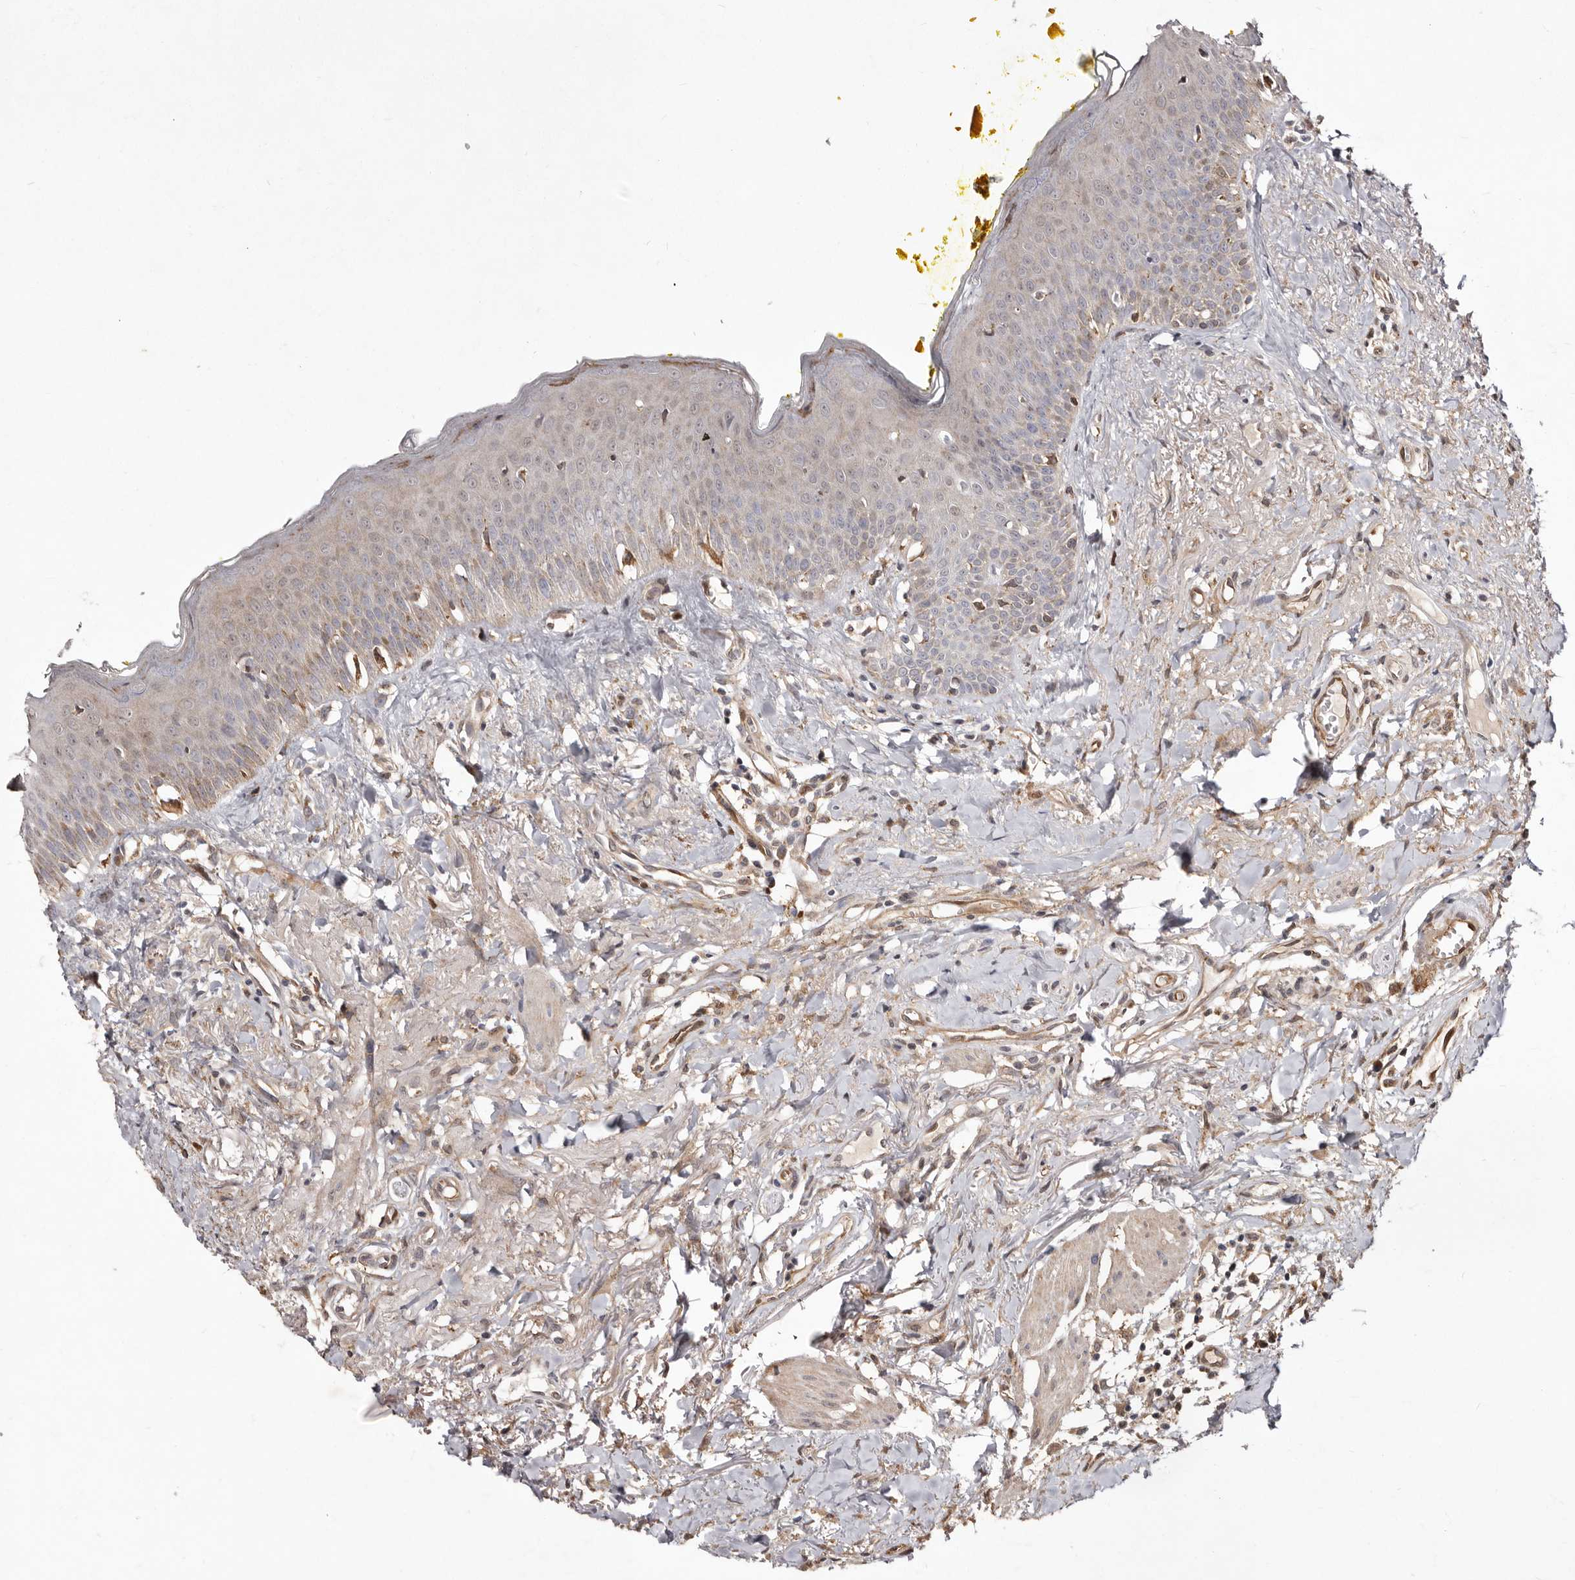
{"staining": {"intensity": "weak", "quantity": "25%-75%", "location": "cytoplasmic/membranous"}, "tissue": "oral mucosa", "cell_type": "Squamous epithelial cells", "image_type": "normal", "snomed": [{"axis": "morphology", "description": "Normal tissue, NOS"}, {"axis": "topography", "description": "Oral tissue"}], "caption": "Immunohistochemical staining of normal human oral mucosa displays weak cytoplasmic/membranous protein positivity in approximately 25%-75% of squamous epithelial cells. Using DAB (3,3'-diaminobenzidine) (brown) and hematoxylin (blue) stains, captured at high magnification using brightfield microscopy.", "gene": "RRM2B", "patient": {"sex": "female", "age": 70}}